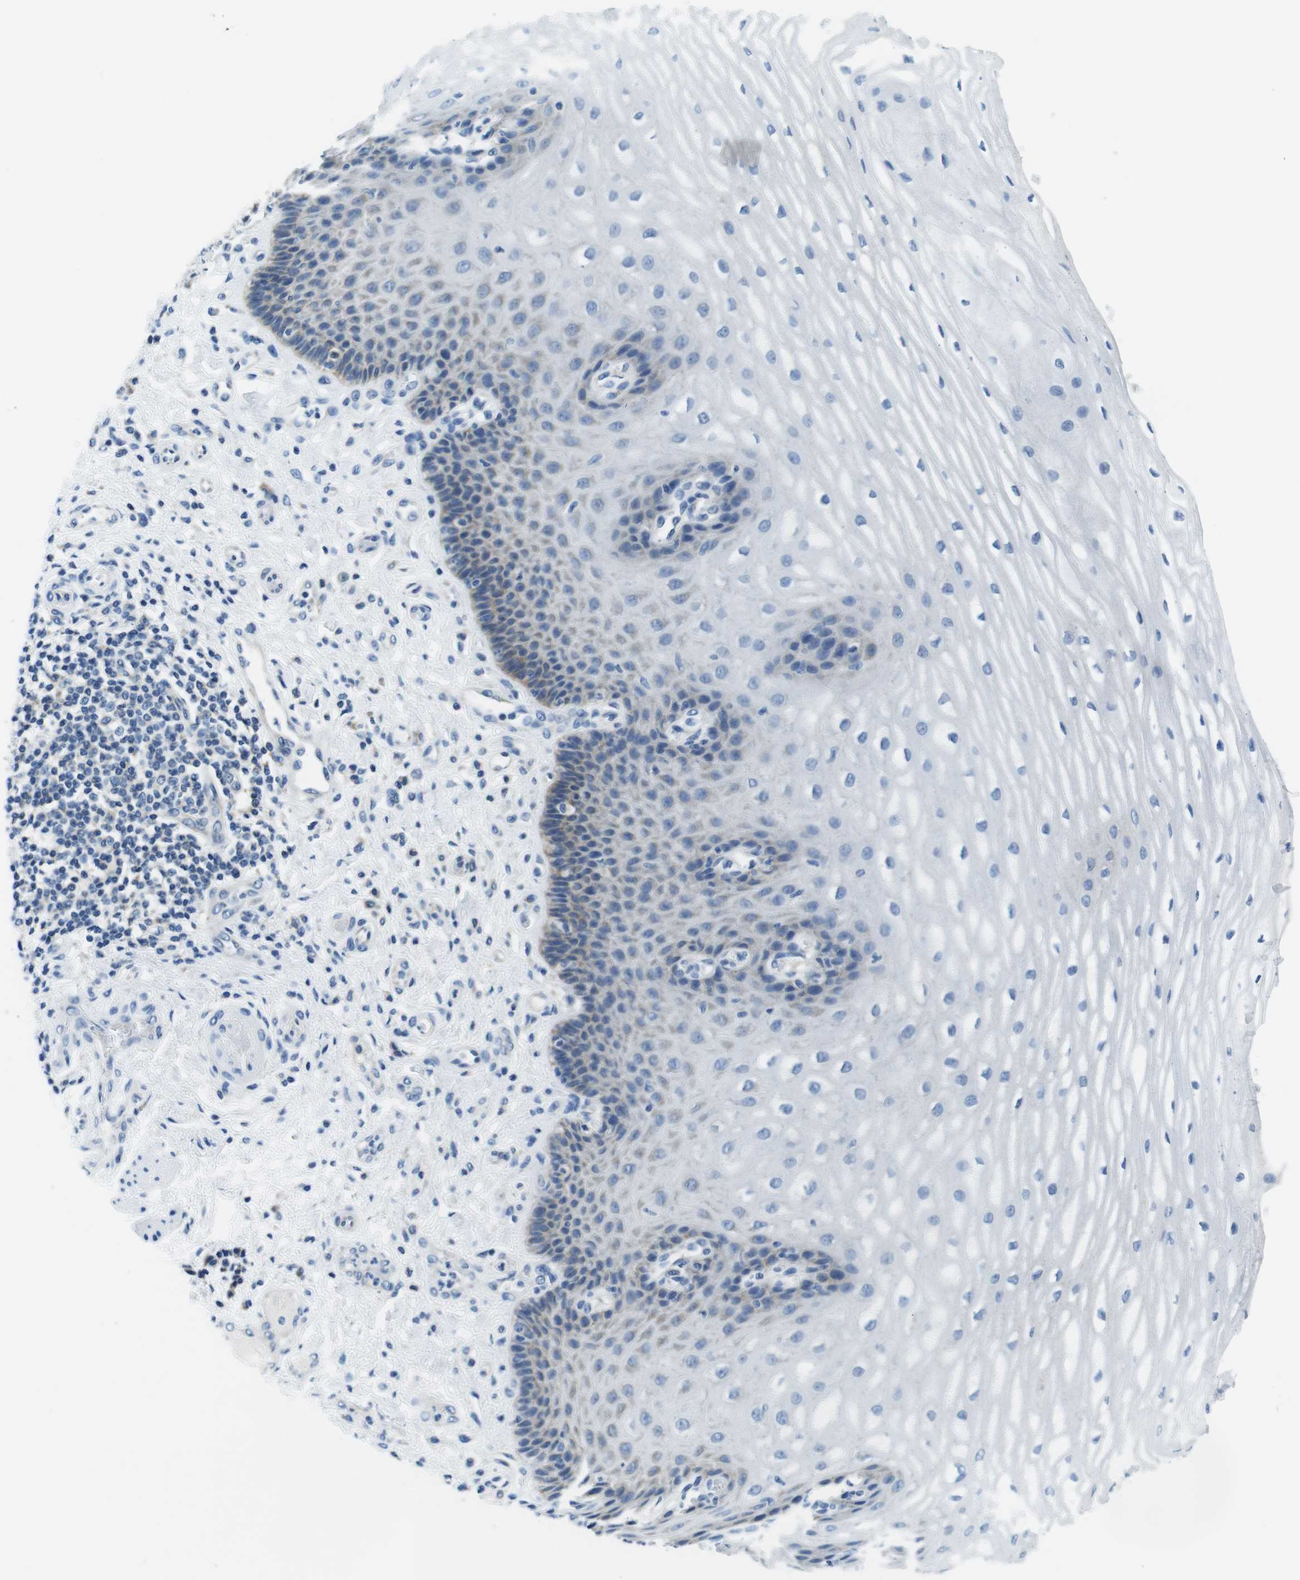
{"staining": {"intensity": "moderate", "quantity": "25%-75%", "location": "cytoplasmic/membranous"}, "tissue": "esophagus", "cell_type": "Squamous epithelial cells", "image_type": "normal", "snomed": [{"axis": "morphology", "description": "Normal tissue, NOS"}, {"axis": "topography", "description": "Esophagus"}], "caption": "An image showing moderate cytoplasmic/membranous positivity in about 25%-75% of squamous epithelial cells in unremarkable esophagus, as visualized by brown immunohistochemical staining.", "gene": "EIF2B5", "patient": {"sex": "male", "age": 54}}